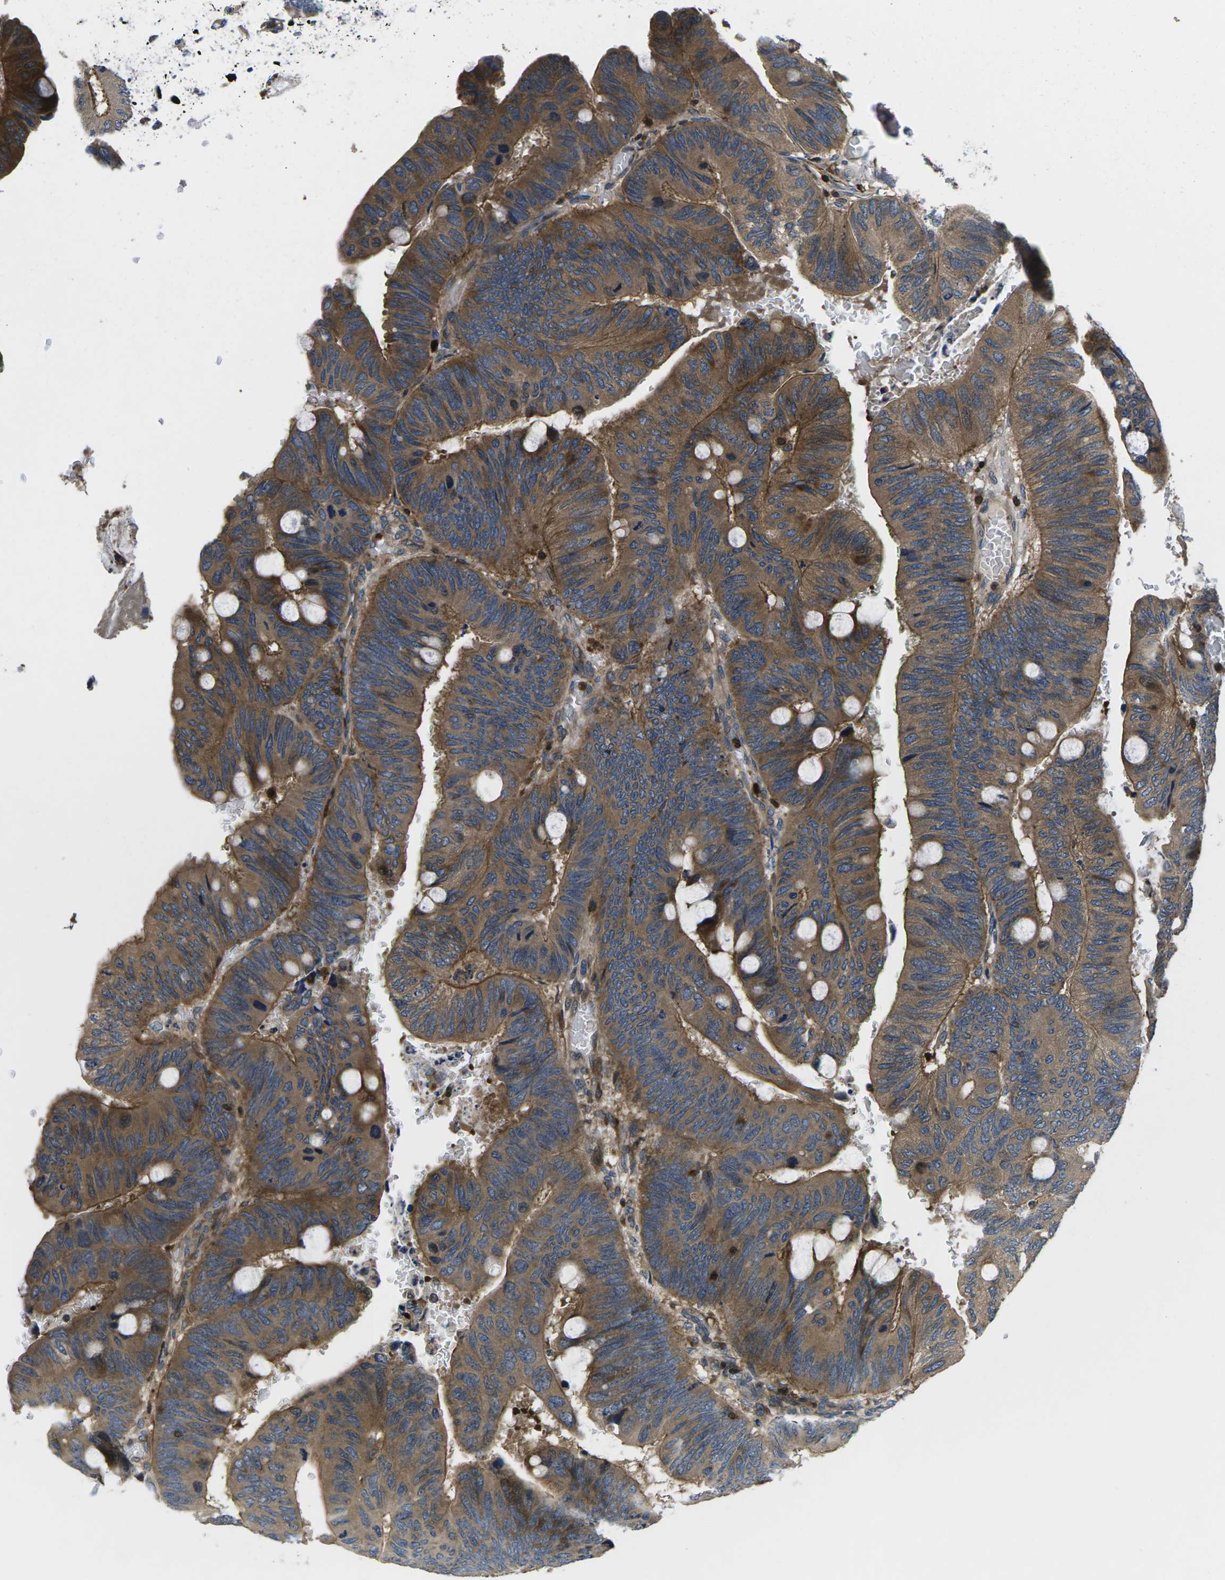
{"staining": {"intensity": "moderate", "quantity": ">75%", "location": "cytoplasmic/membranous"}, "tissue": "colorectal cancer", "cell_type": "Tumor cells", "image_type": "cancer", "snomed": [{"axis": "morphology", "description": "Normal tissue, NOS"}, {"axis": "morphology", "description": "Adenocarcinoma, NOS"}, {"axis": "topography", "description": "Rectum"}], "caption": "About >75% of tumor cells in adenocarcinoma (colorectal) exhibit moderate cytoplasmic/membranous protein staining as visualized by brown immunohistochemical staining.", "gene": "PLCE1", "patient": {"sex": "male", "age": 92}}